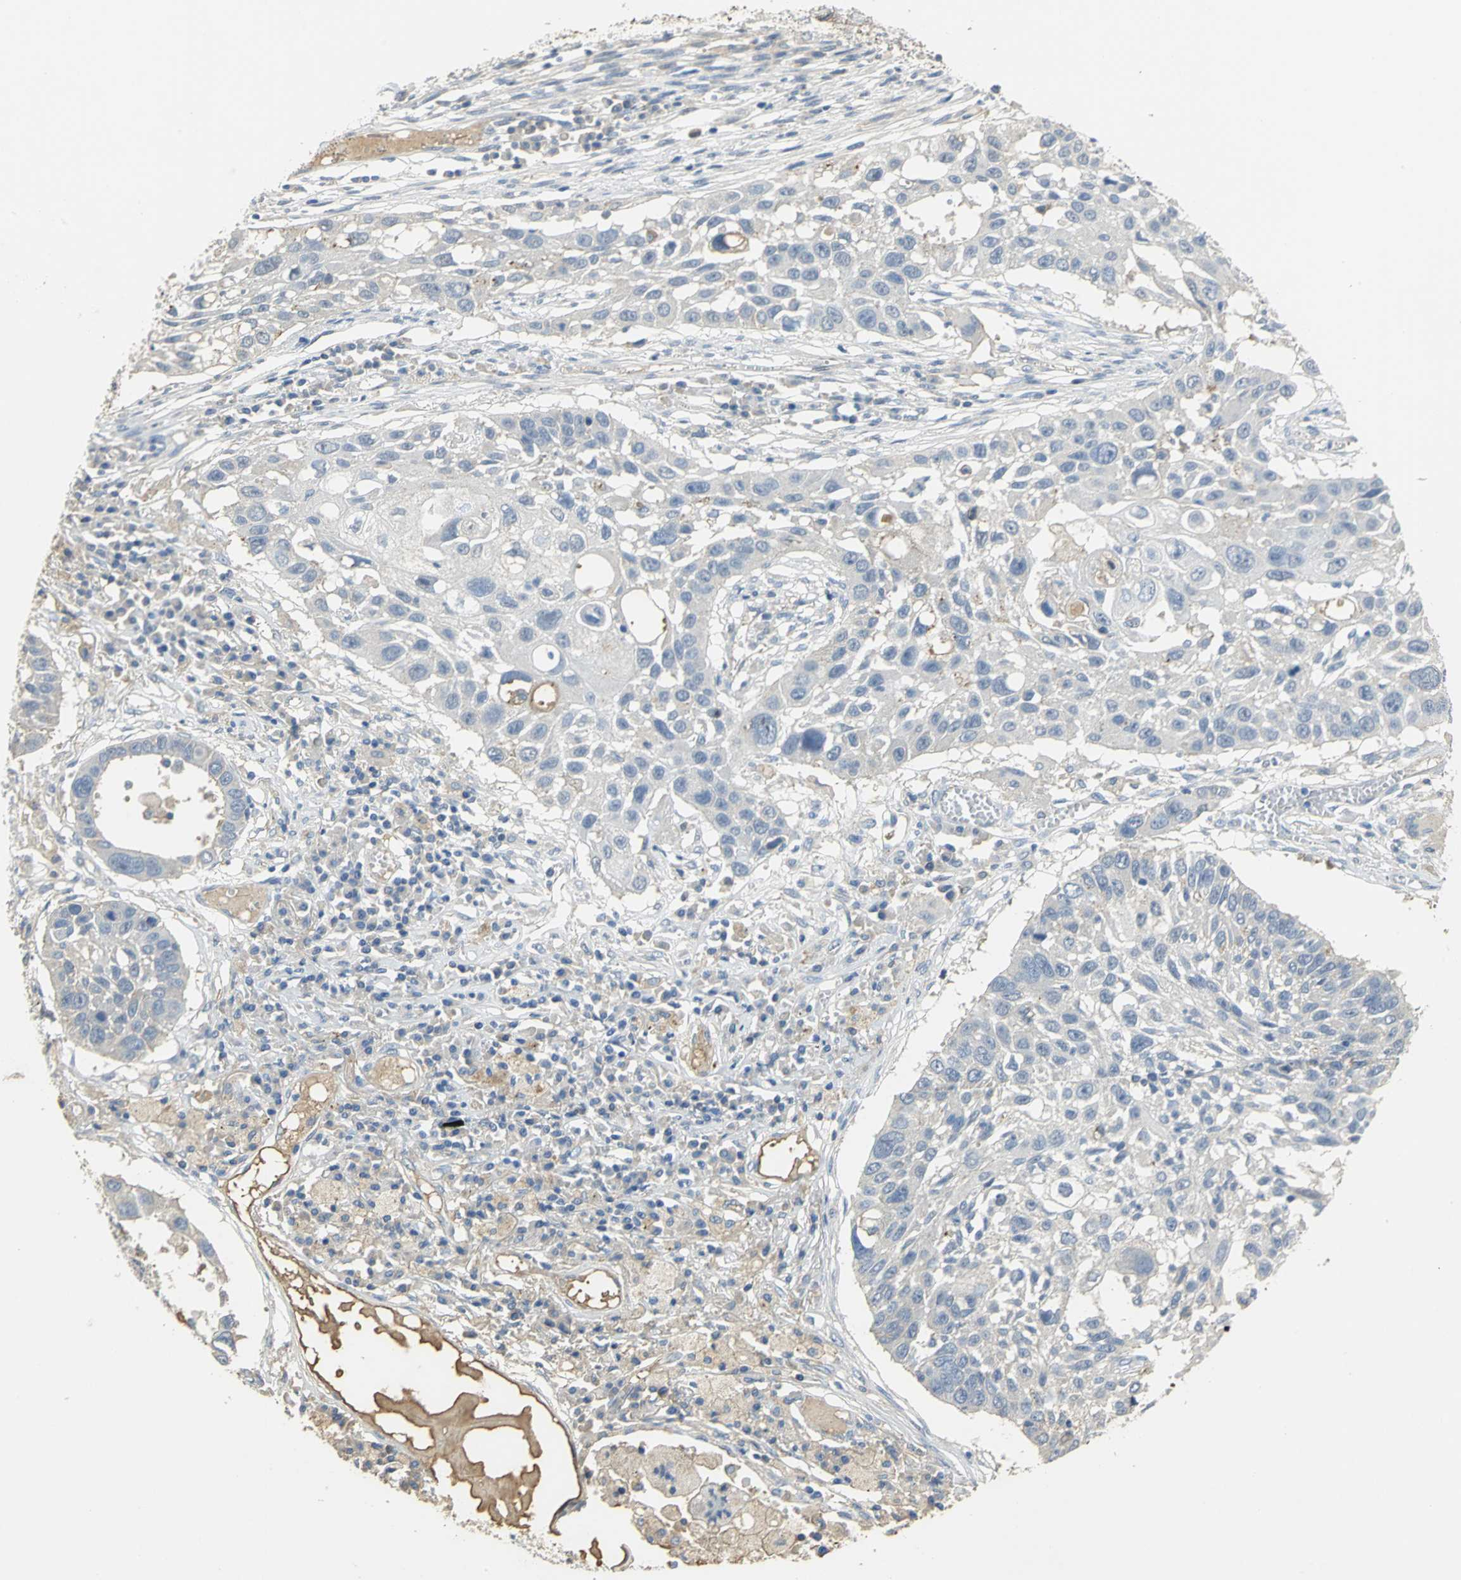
{"staining": {"intensity": "weak", "quantity": "25%-75%", "location": "cytoplasmic/membranous"}, "tissue": "lung cancer", "cell_type": "Tumor cells", "image_type": "cancer", "snomed": [{"axis": "morphology", "description": "Squamous cell carcinoma, NOS"}, {"axis": "topography", "description": "Lung"}], "caption": "An immunohistochemistry photomicrograph of tumor tissue is shown. Protein staining in brown shows weak cytoplasmic/membranous positivity in squamous cell carcinoma (lung) within tumor cells.", "gene": "GYG2", "patient": {"sex": "male", "age": 71}}